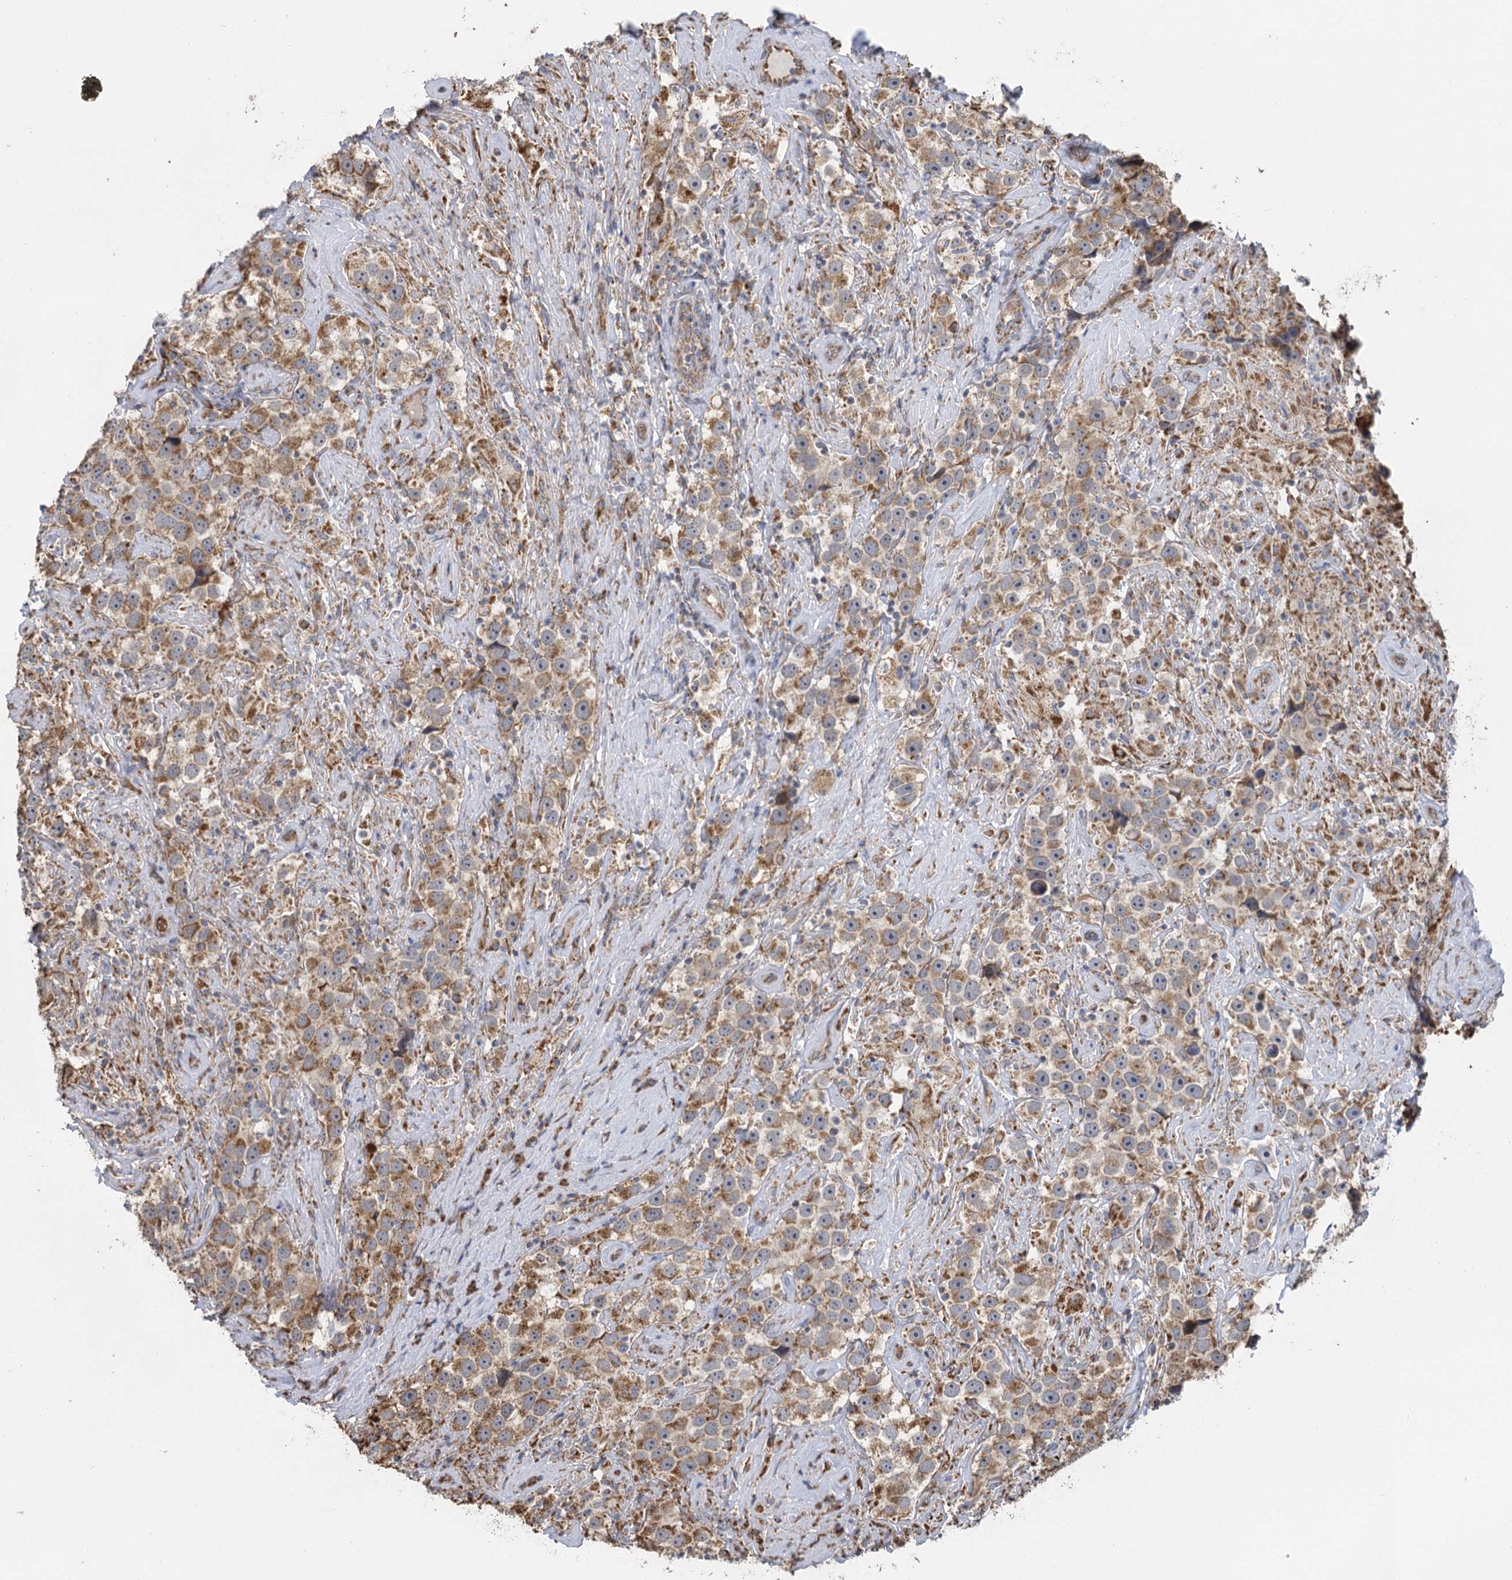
{"staining": {"intensity": "moderate", "quantity": ">75%", "location": "cytoplasmic/membranous"}, "tissue": "testis cancer", "cell_type": "Tumor cells", "image_type": "cancer", "snomed": [{"axis": "morphology", "description": "Seminoma, NOS"}, {"axis": "topography", "description": "Testis"}], "caption": "Immunohistochemical staining of human seminoma (testis) demonstrates moderate cytoplasmic/membranous protein positivity in approximately >75% of tumor cells.", "gene": "IL11RA", "patient": {"sex": "male", "age": 49}}